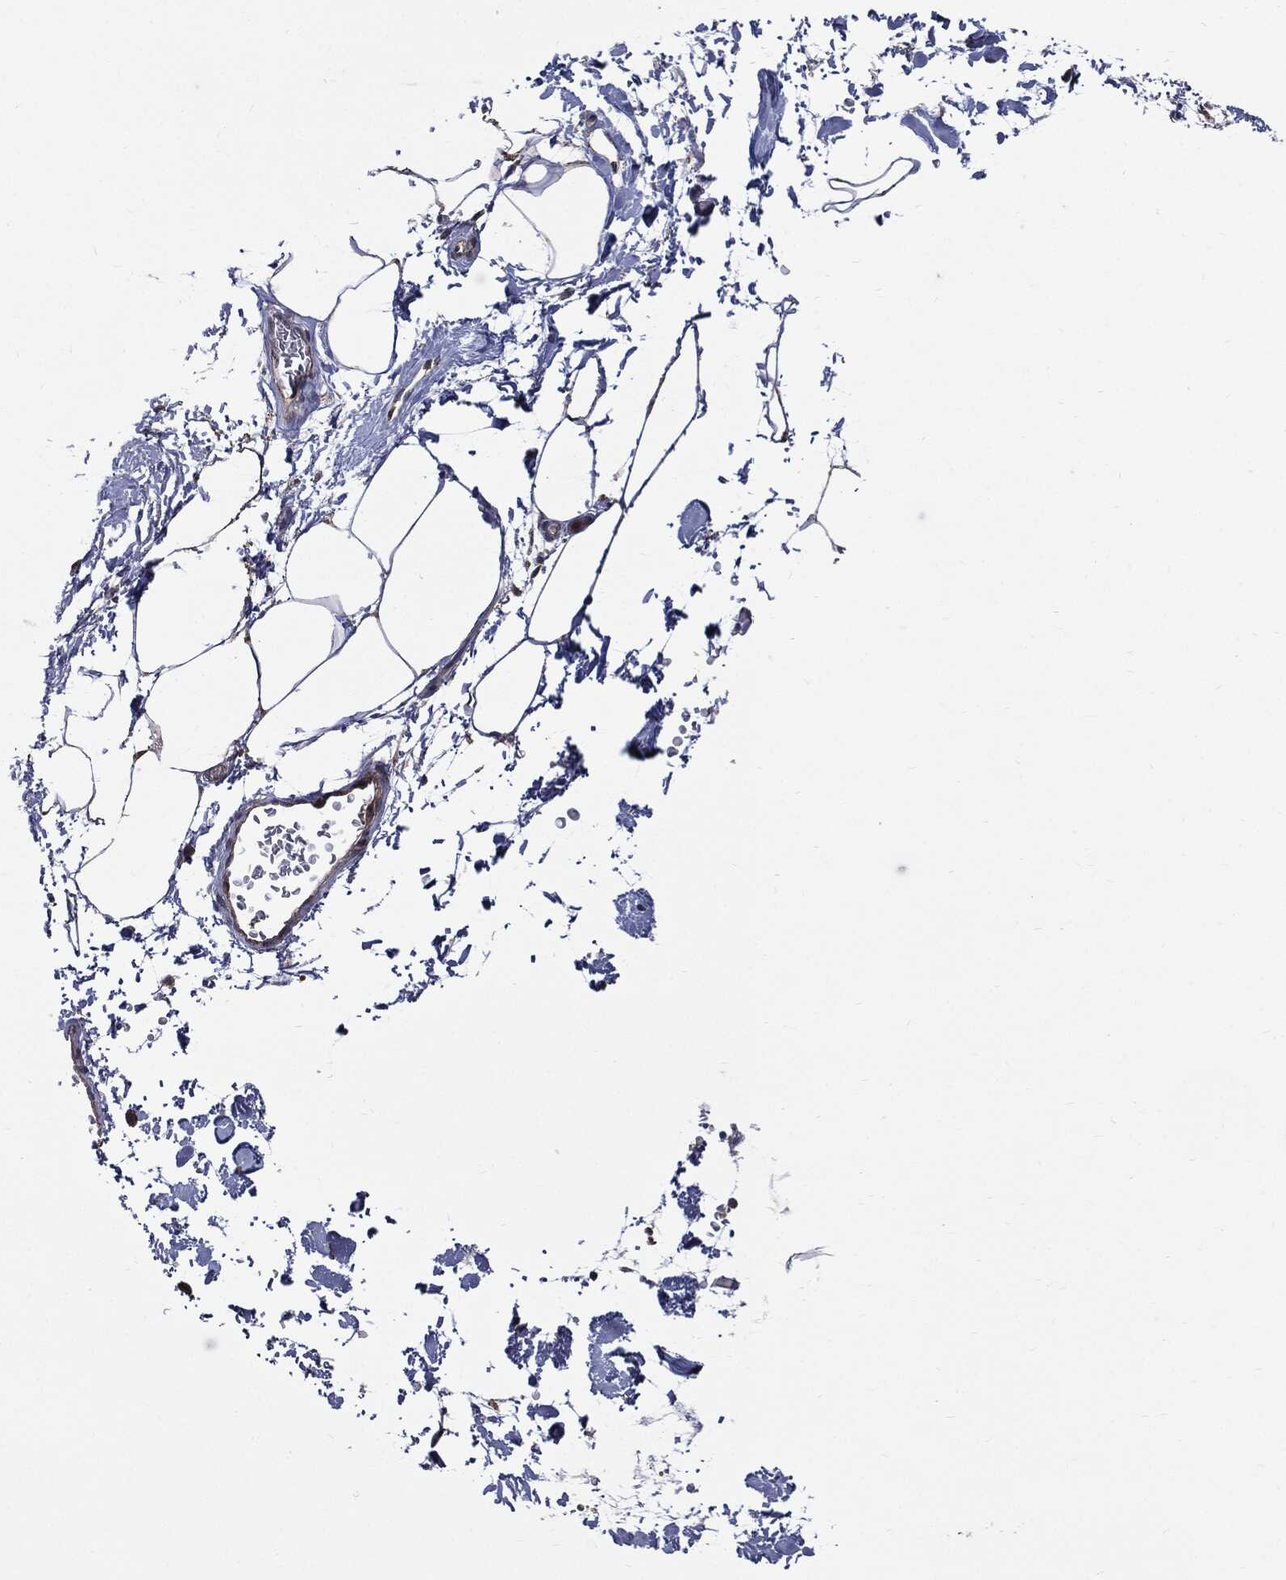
{"staining": {"intensity": "negative", "quantity": "none", "location": "none"}, "tissue": "adipose tissue", "cell_type": "Adipocytes", "image_type": "normal", "snomed": [{"axis": "morphology", "description": "Normal tissue, NOS"}, {"axis": "topography", "description": "Soft tissue"}, {"axis": "topography", "description": "Adipose tissue"}, {"axis": "topography", "description": "Vascular tissue"}, {"axis": "topography", "description": "Peripheral nerve tissue"}], "caption": "Adipose tissue was stained to show a protein in brown. There is no significant expression in adipocytes. Brightfield microscopy of IHC stained with DAB (3,3'-diaminobenzidine) (brown) and hematoxylin (blue), captured at high magnification.", "gene": "PDCD6IP", "patient": {"sex": "male", "age": 68}}